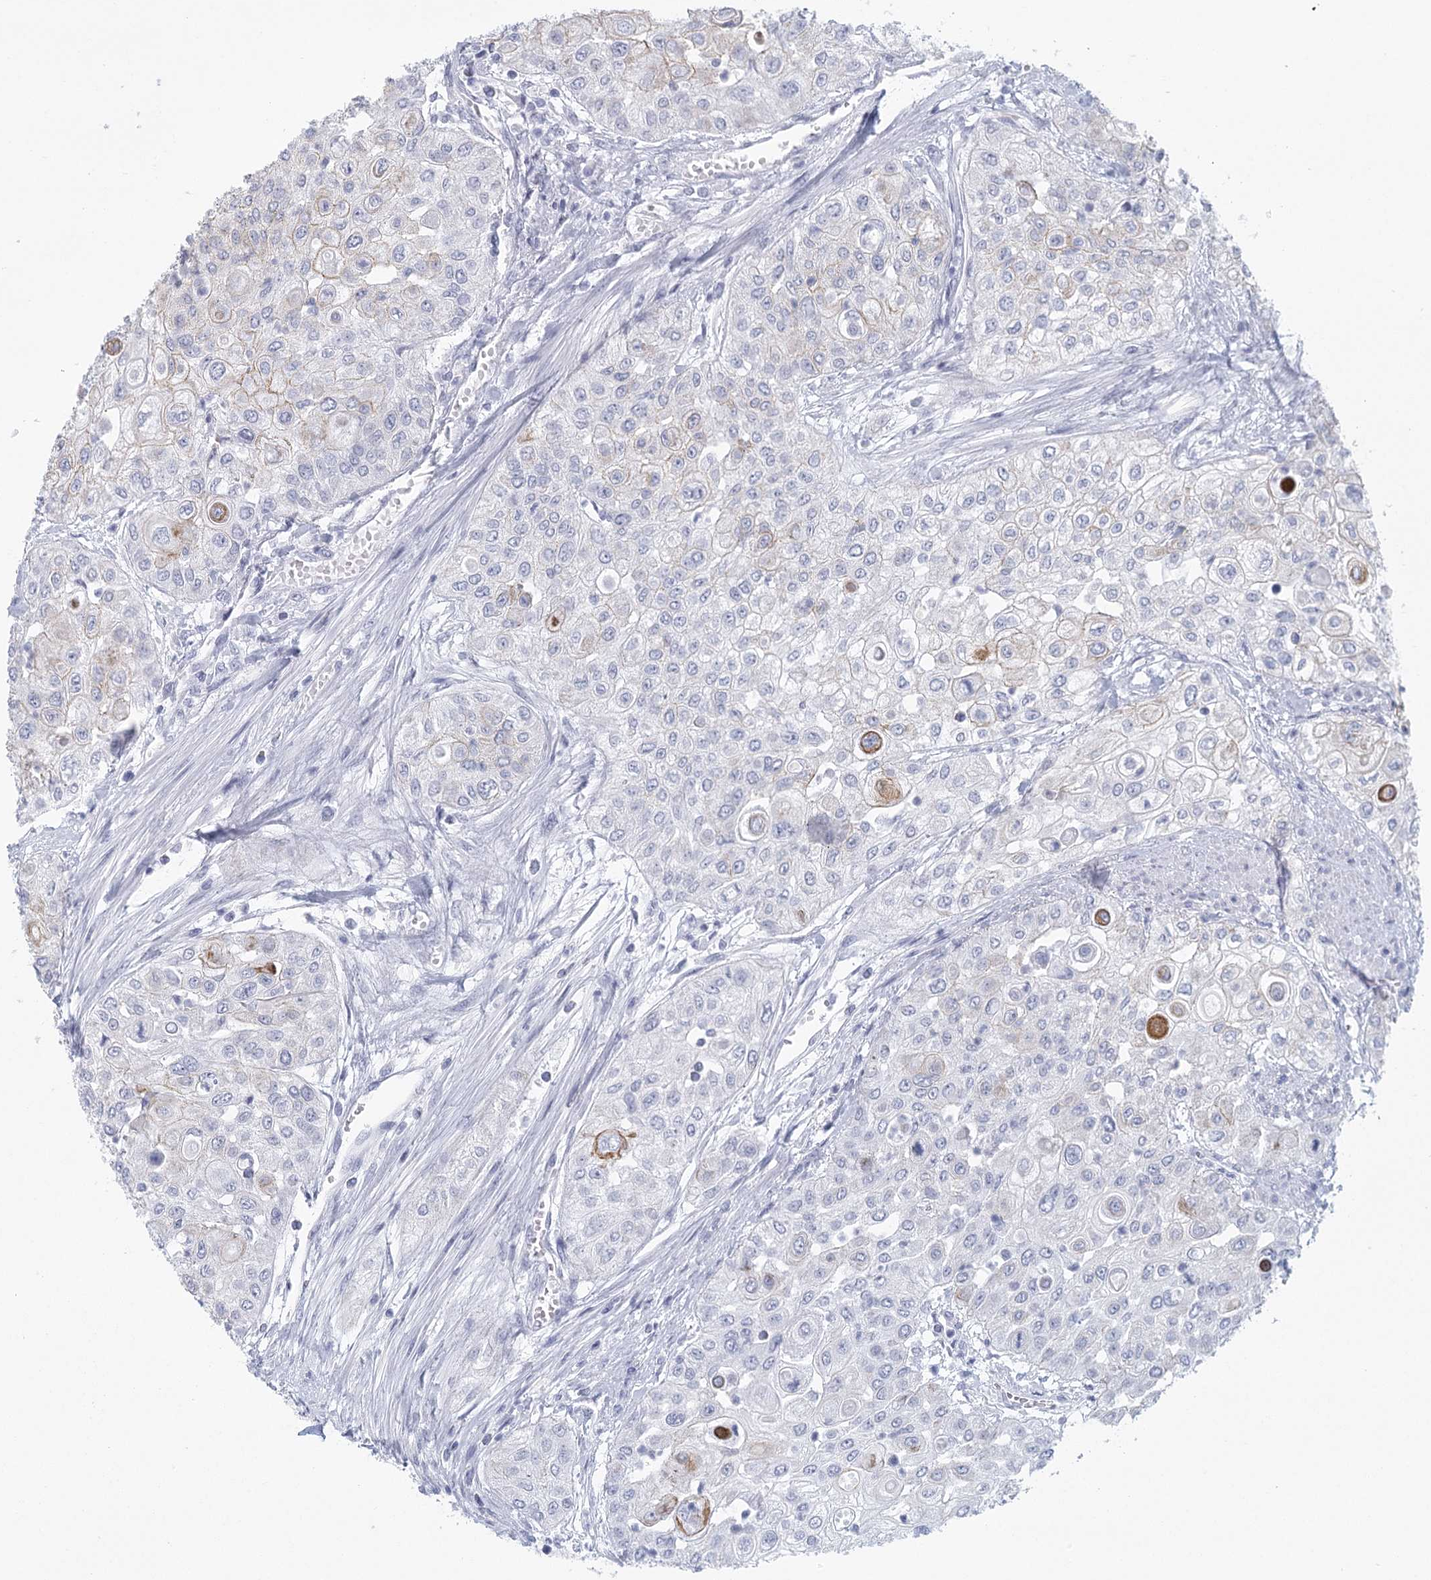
{"staining": {"intensity": "moderate", "quantity": "<25%", "location": "cytoplasmic/membranous"}, "tissue": "urothelial cancer", "cell_type": "Tumor cells", "image_type": "cancer", "snomed": [{"axis": "morphology", "description": "Urothelial carcinoma, High grade"}, {"axis": "topography", "description": "Urinary bladder"}], "caption": "Protein staining of high-grade urothelial carcinoma tissue exhibits moderate cytoplasmic/membranous staining in about <25% of tumor cells.", "gene": "WNT8B", "patient": {"sex": "female", "age": 79}}